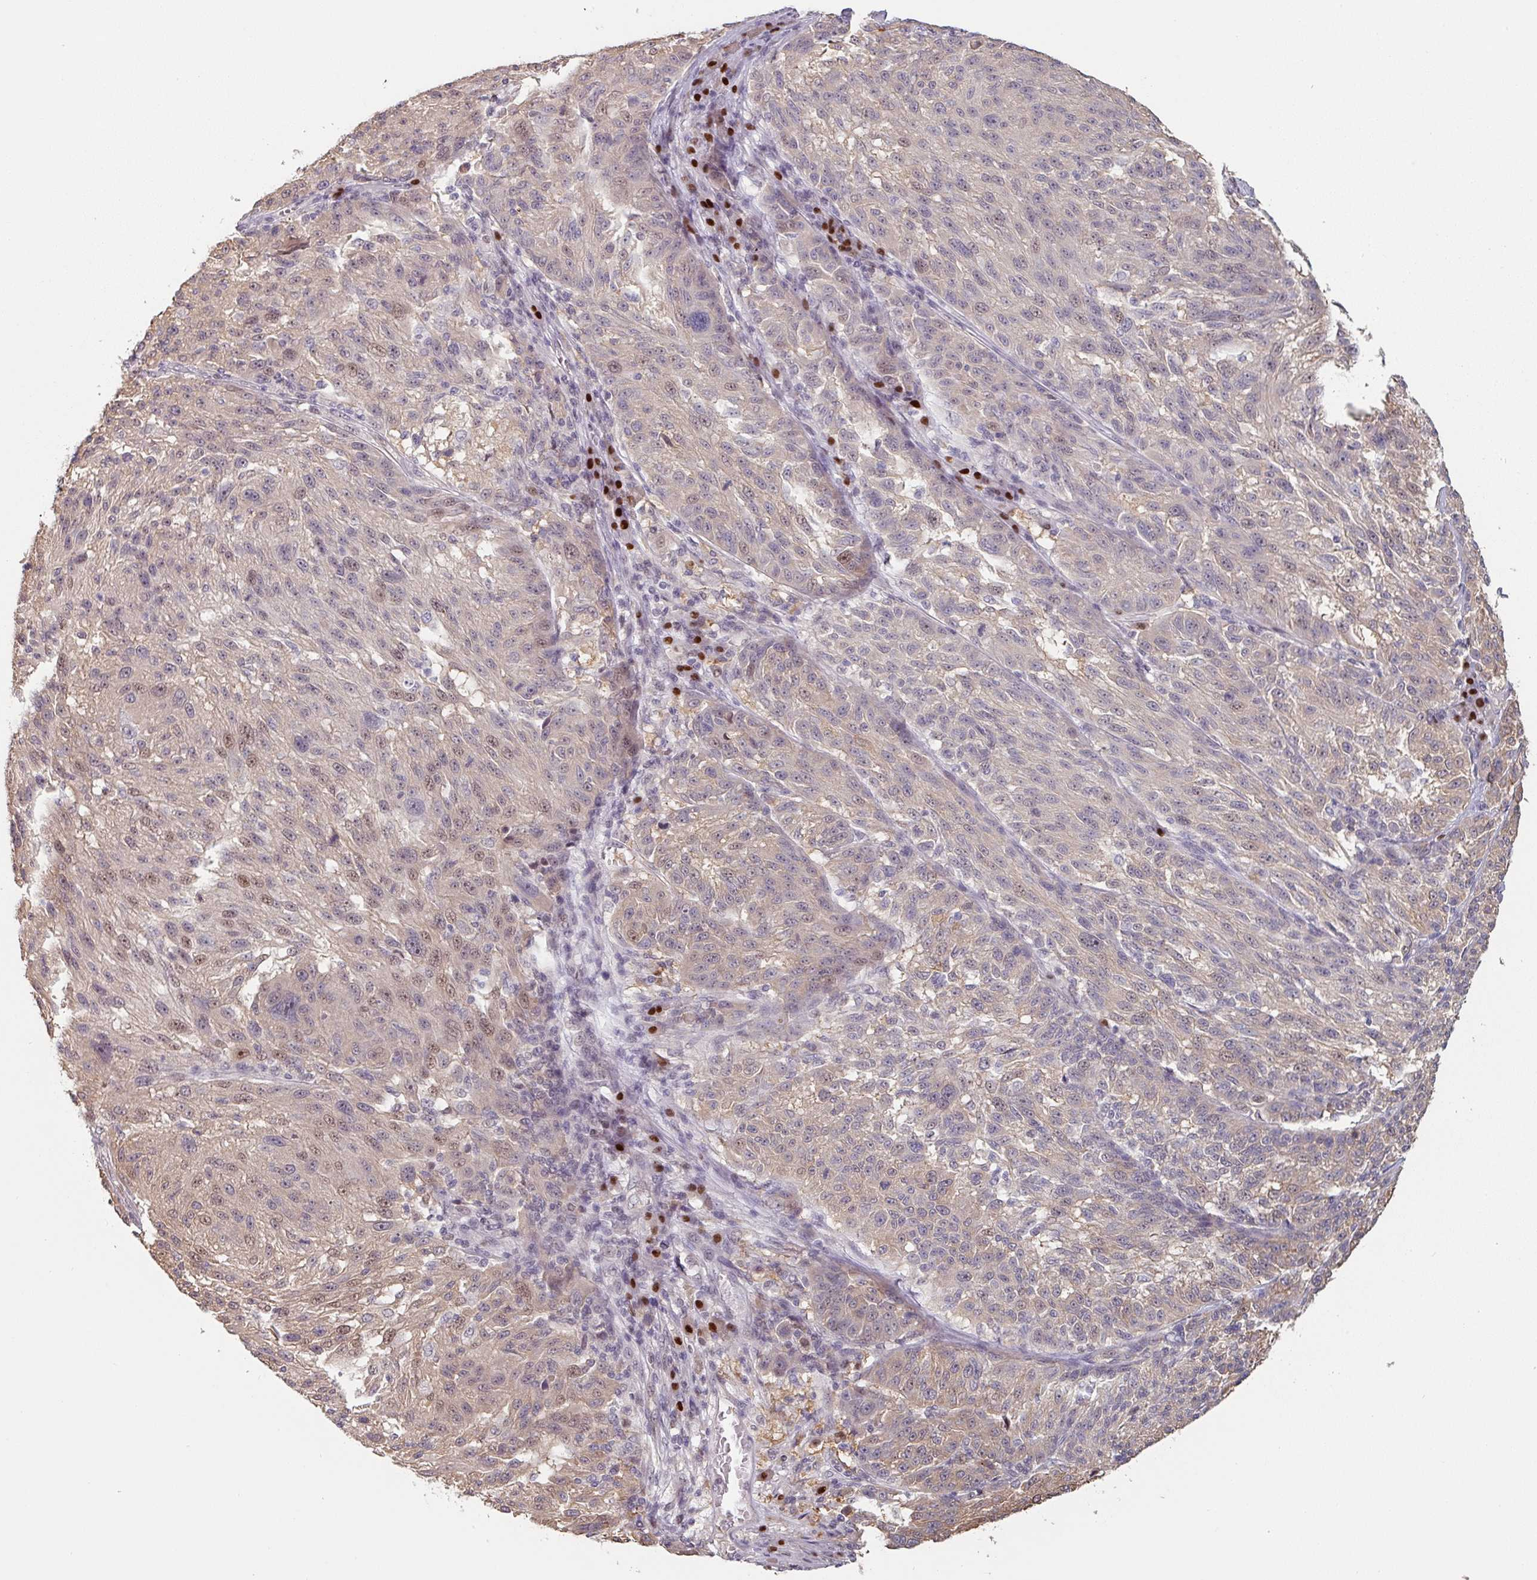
{"staining": {"intensity": "weak", "quantity": "<25%", "location": "cytoplasmic/membranous,nuclear"}, "tissue": "melanoma", "cell_type": "Tumor cells", "image_type": "cancer", "snomed": [{"axis": "morphology", "description": "Malignant melanoma, NOS"}, {"axis": "topography", "description": "Skin"}], "caption": "DAB immunohistochemical staining of human melanoma exhibits no significant positivity in tumor cells.", "gene": "ZBTB6", "patient": {"sex": "male", "age": 53}}